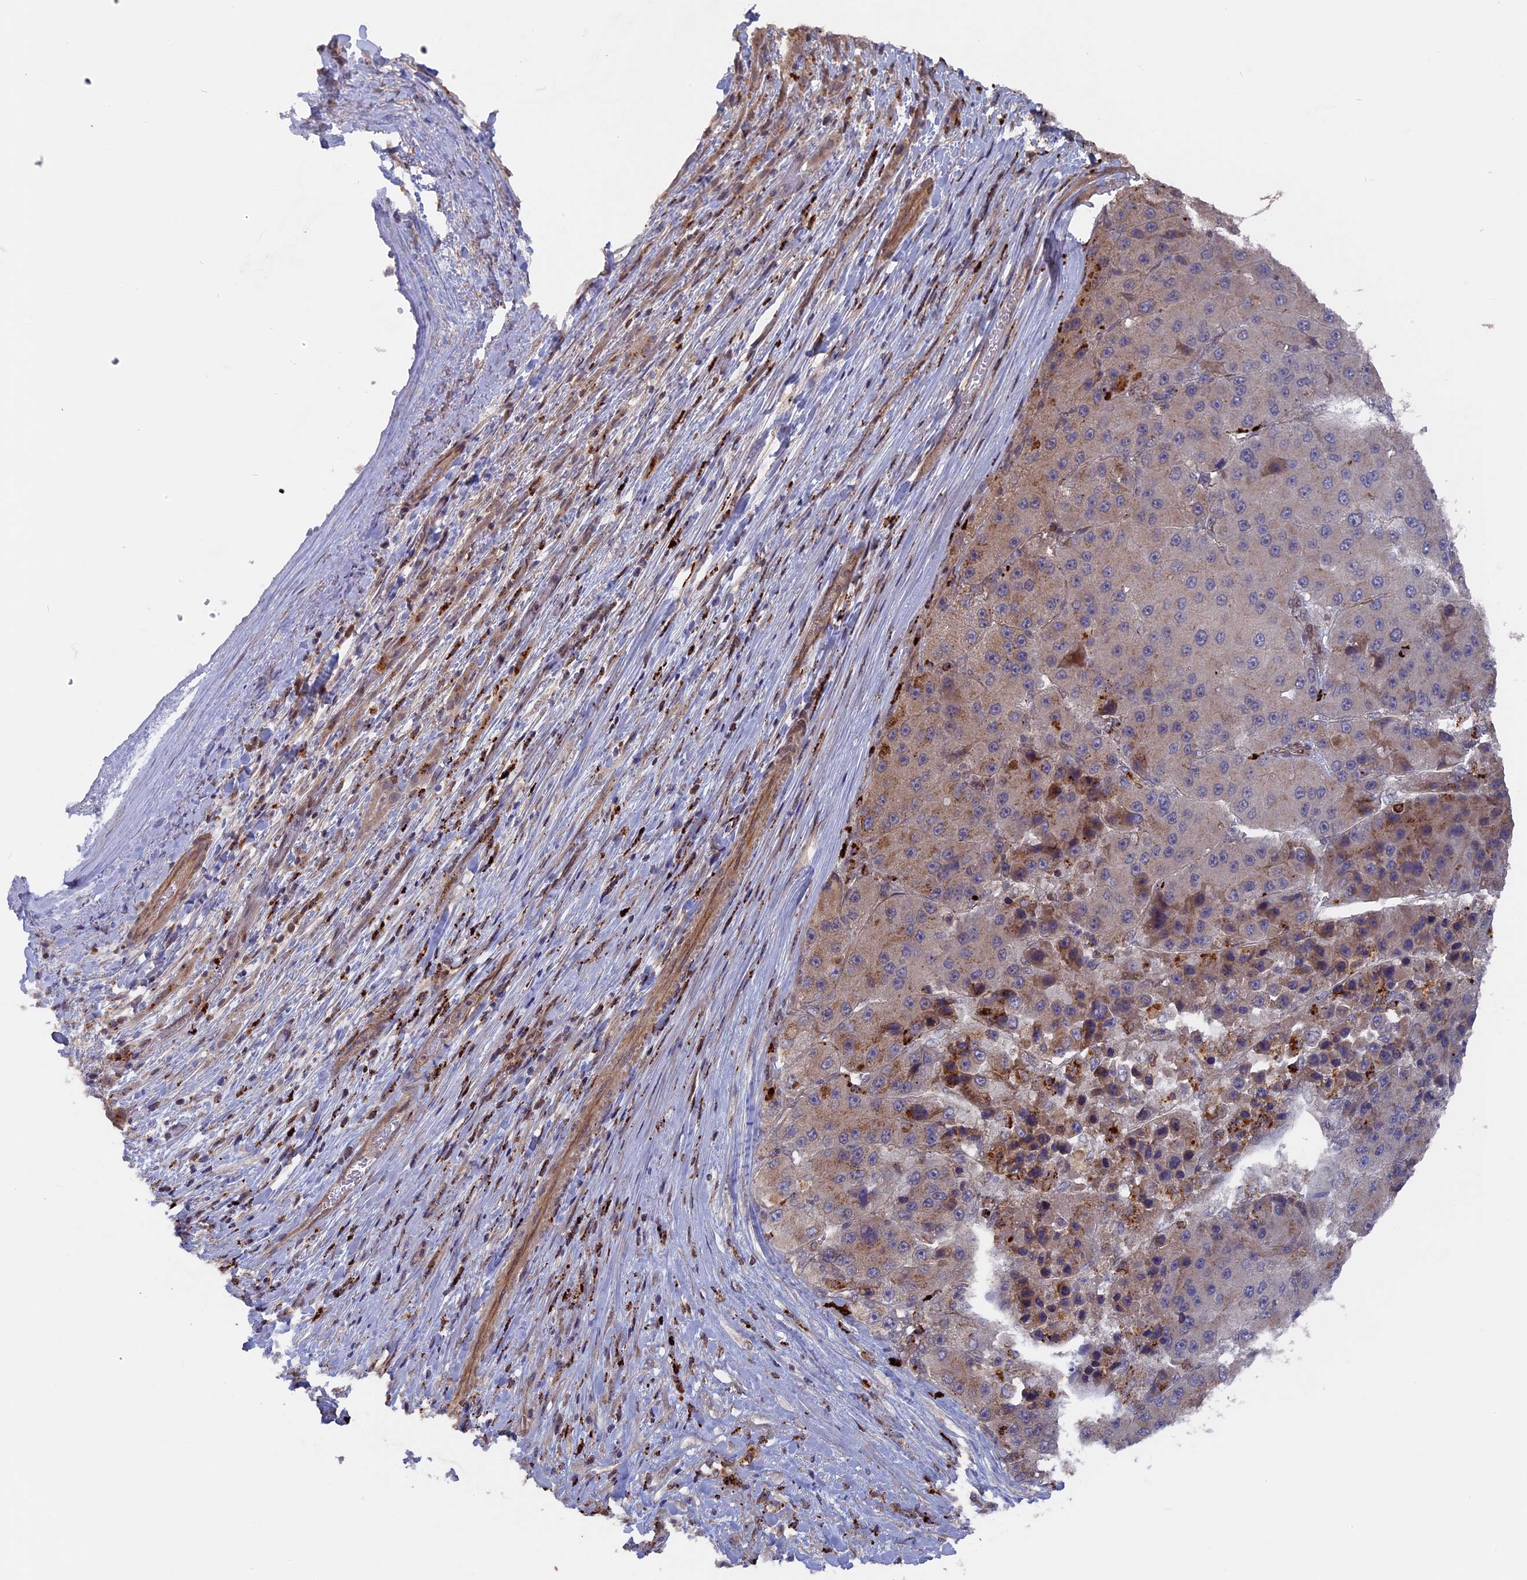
{"staining": {"intensity": "moderate", "quantity": "<25%", "location": "cytoplasmic/membranous"}, "tissue": "liver cancer", "cell_type": "Tumor cells", "image_type": "cancer", "snomed": [{"axis": "morphology", "description": "Carcinoma, Hepatocellular, NOS"}, {"axis": "topography", "description": "Liver"}], "caption": "Liver cancer (hepatocellular carcinoma) tissue reveals moderate cytoplasmic/membranous expression in approximately <25% of tumor cells", "gene": "TELO2", "patient": {"sex": "female", "age": 73}}